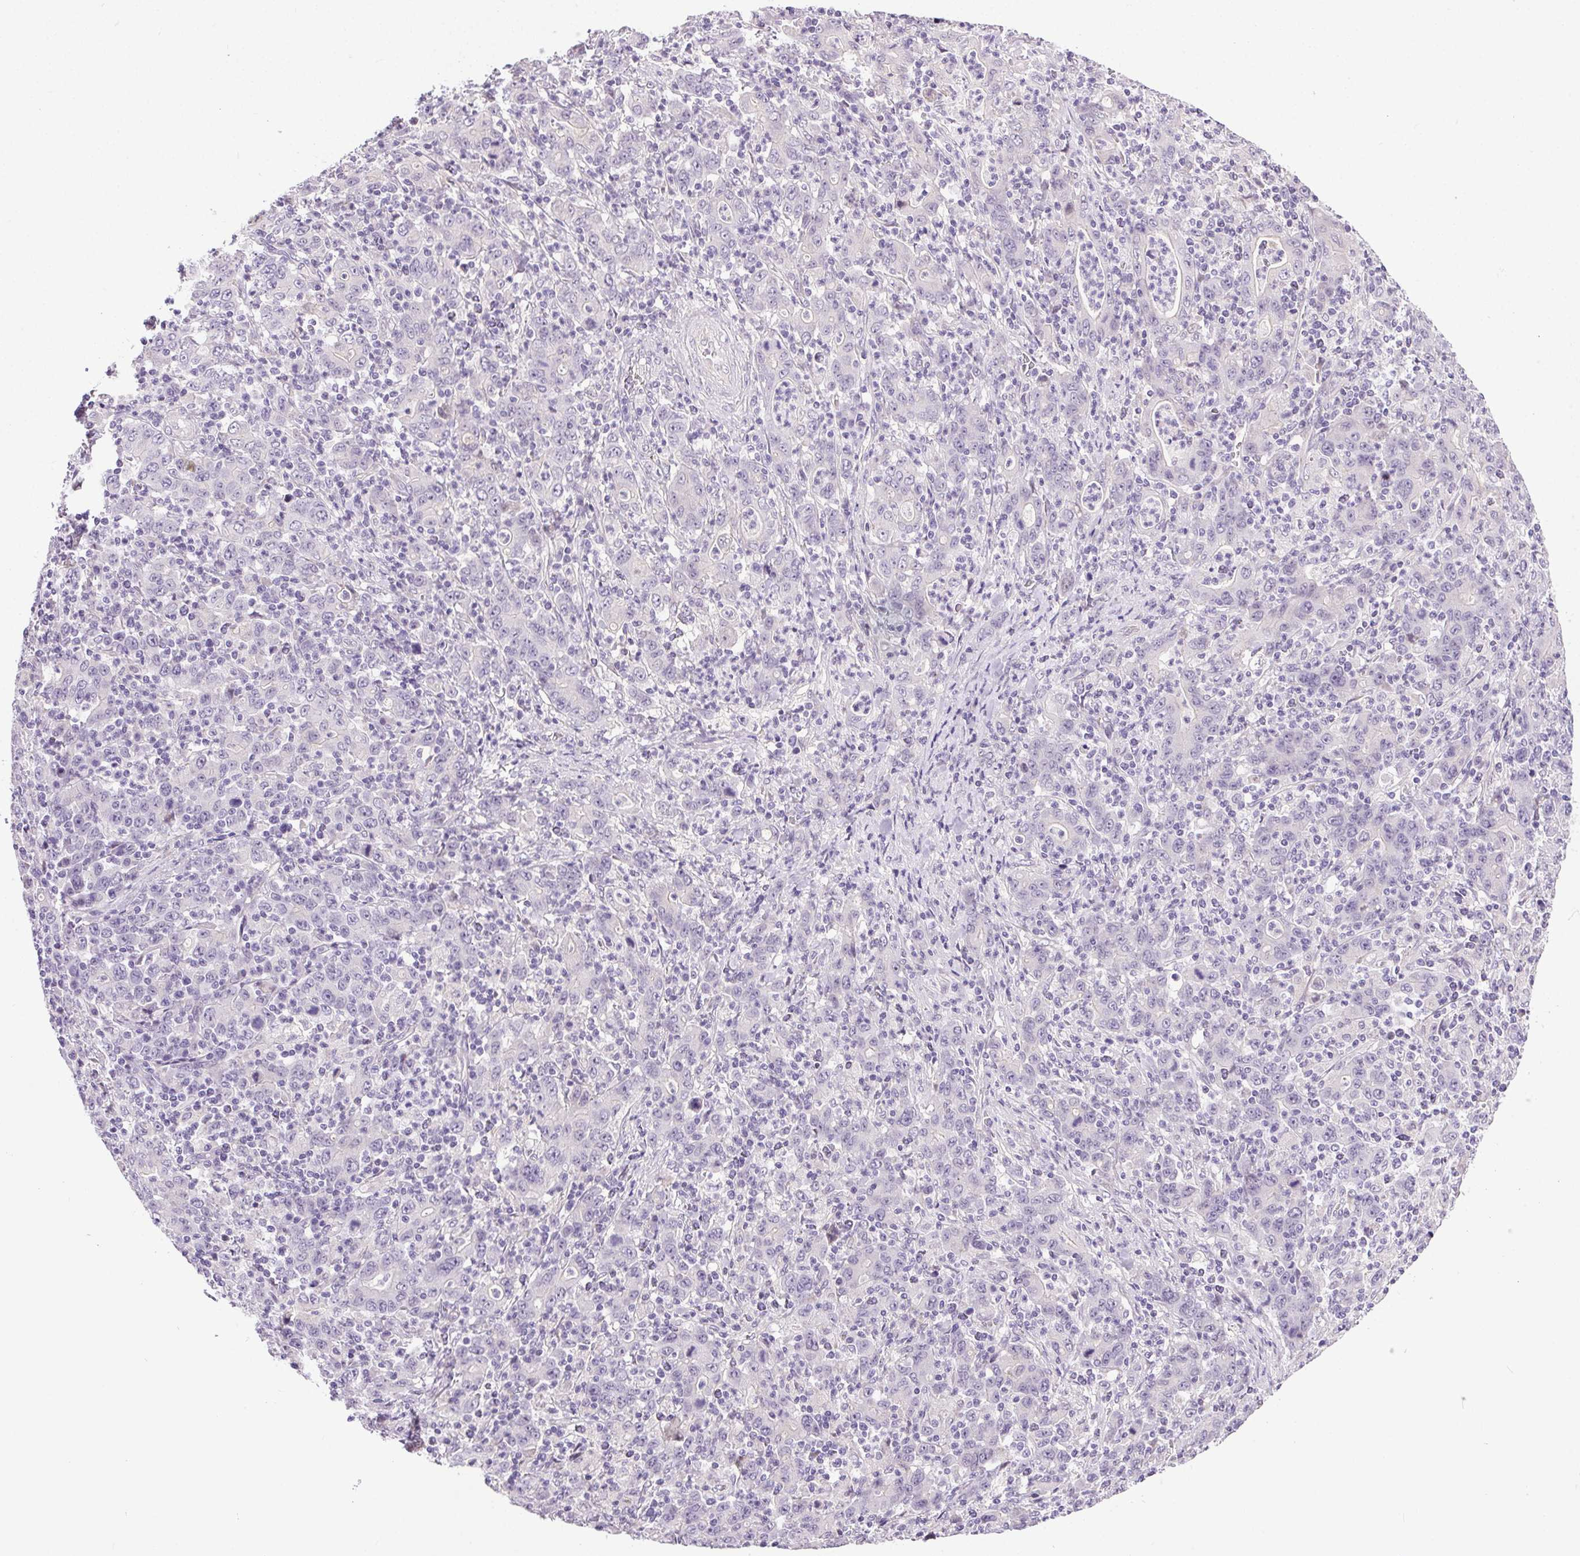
{"staining": {"intensity": "negative", "quantity": "none", "location": "none"}, "tissue": "stomach cancer", "cell_type": "Tumor cells", "image_type": "cancer", "snomed": [{"axis": "morphology", "description": "Adenocarcinoma, NOS"}, {"axis": "topography", "description": "Stomach, upper"}], "caption": "High magnification brightfield microscopy of stomach cancer stained with DAB (3,3'-diaminobenzidine) (brown) and counterstained with hematoxylin (blue): tumor cells show no significant staining.", "gene": "SYT11", "patient": {"sex": "male", "age": 69}}